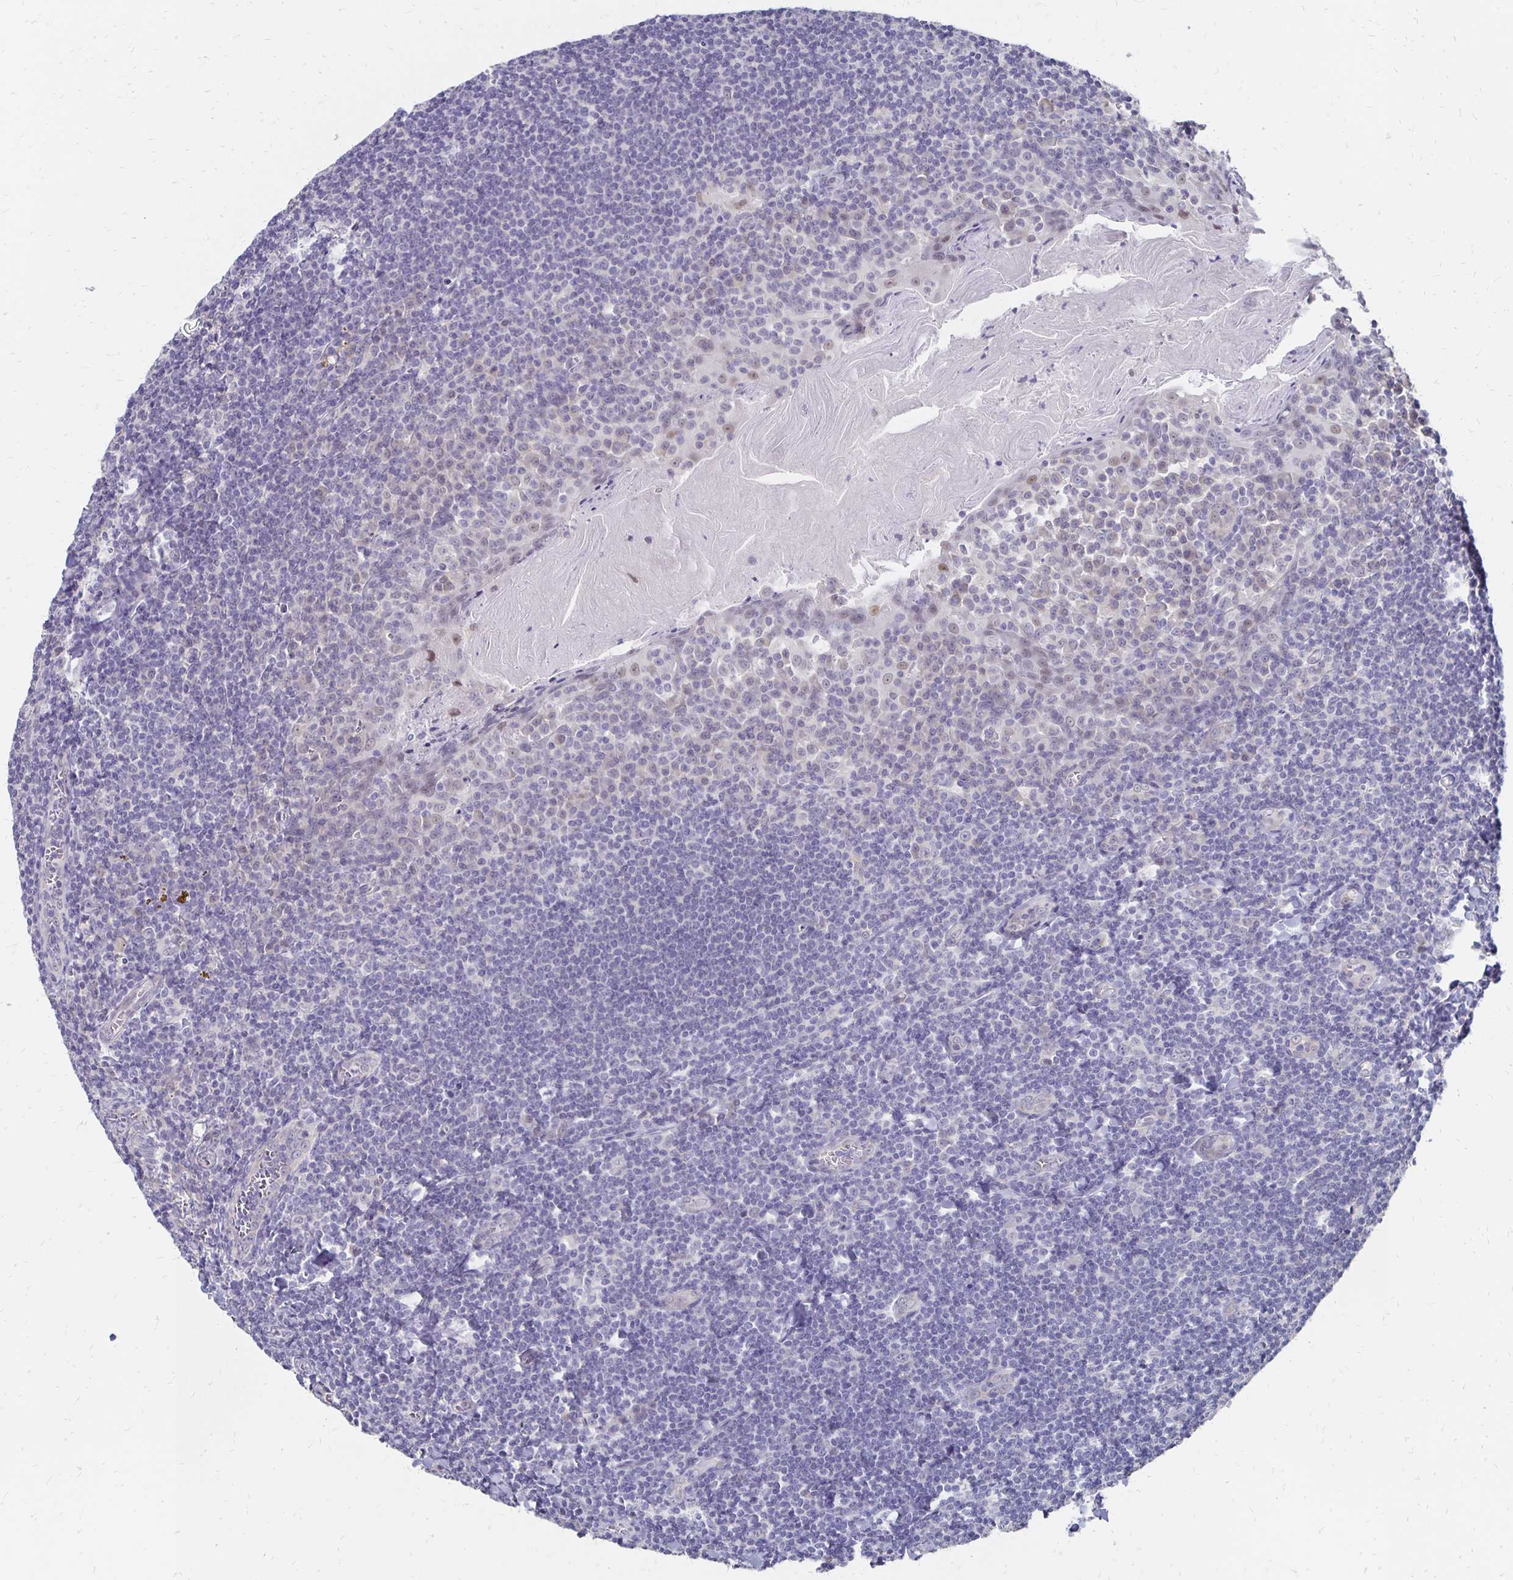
{"staining": {"intensity": "negative", "quantity": "none", "location": "none"}, "tissue": "tonsil", "cell_type": "Non-germinal center cells", "image_type": "normal", "snomed": [{"axis": "morphology", "description": "Normal tissue, NOS"}, {"axis": "topography", "description": "Tonsil"}], "caption": "The IHC photomicrograph has no significant expression in non-germinal center cells of tonsil. (IHC, brightfield microscopy, high magnification).", "gene": "ATOSB", "patient": {"sex": "male", "age": 27}}